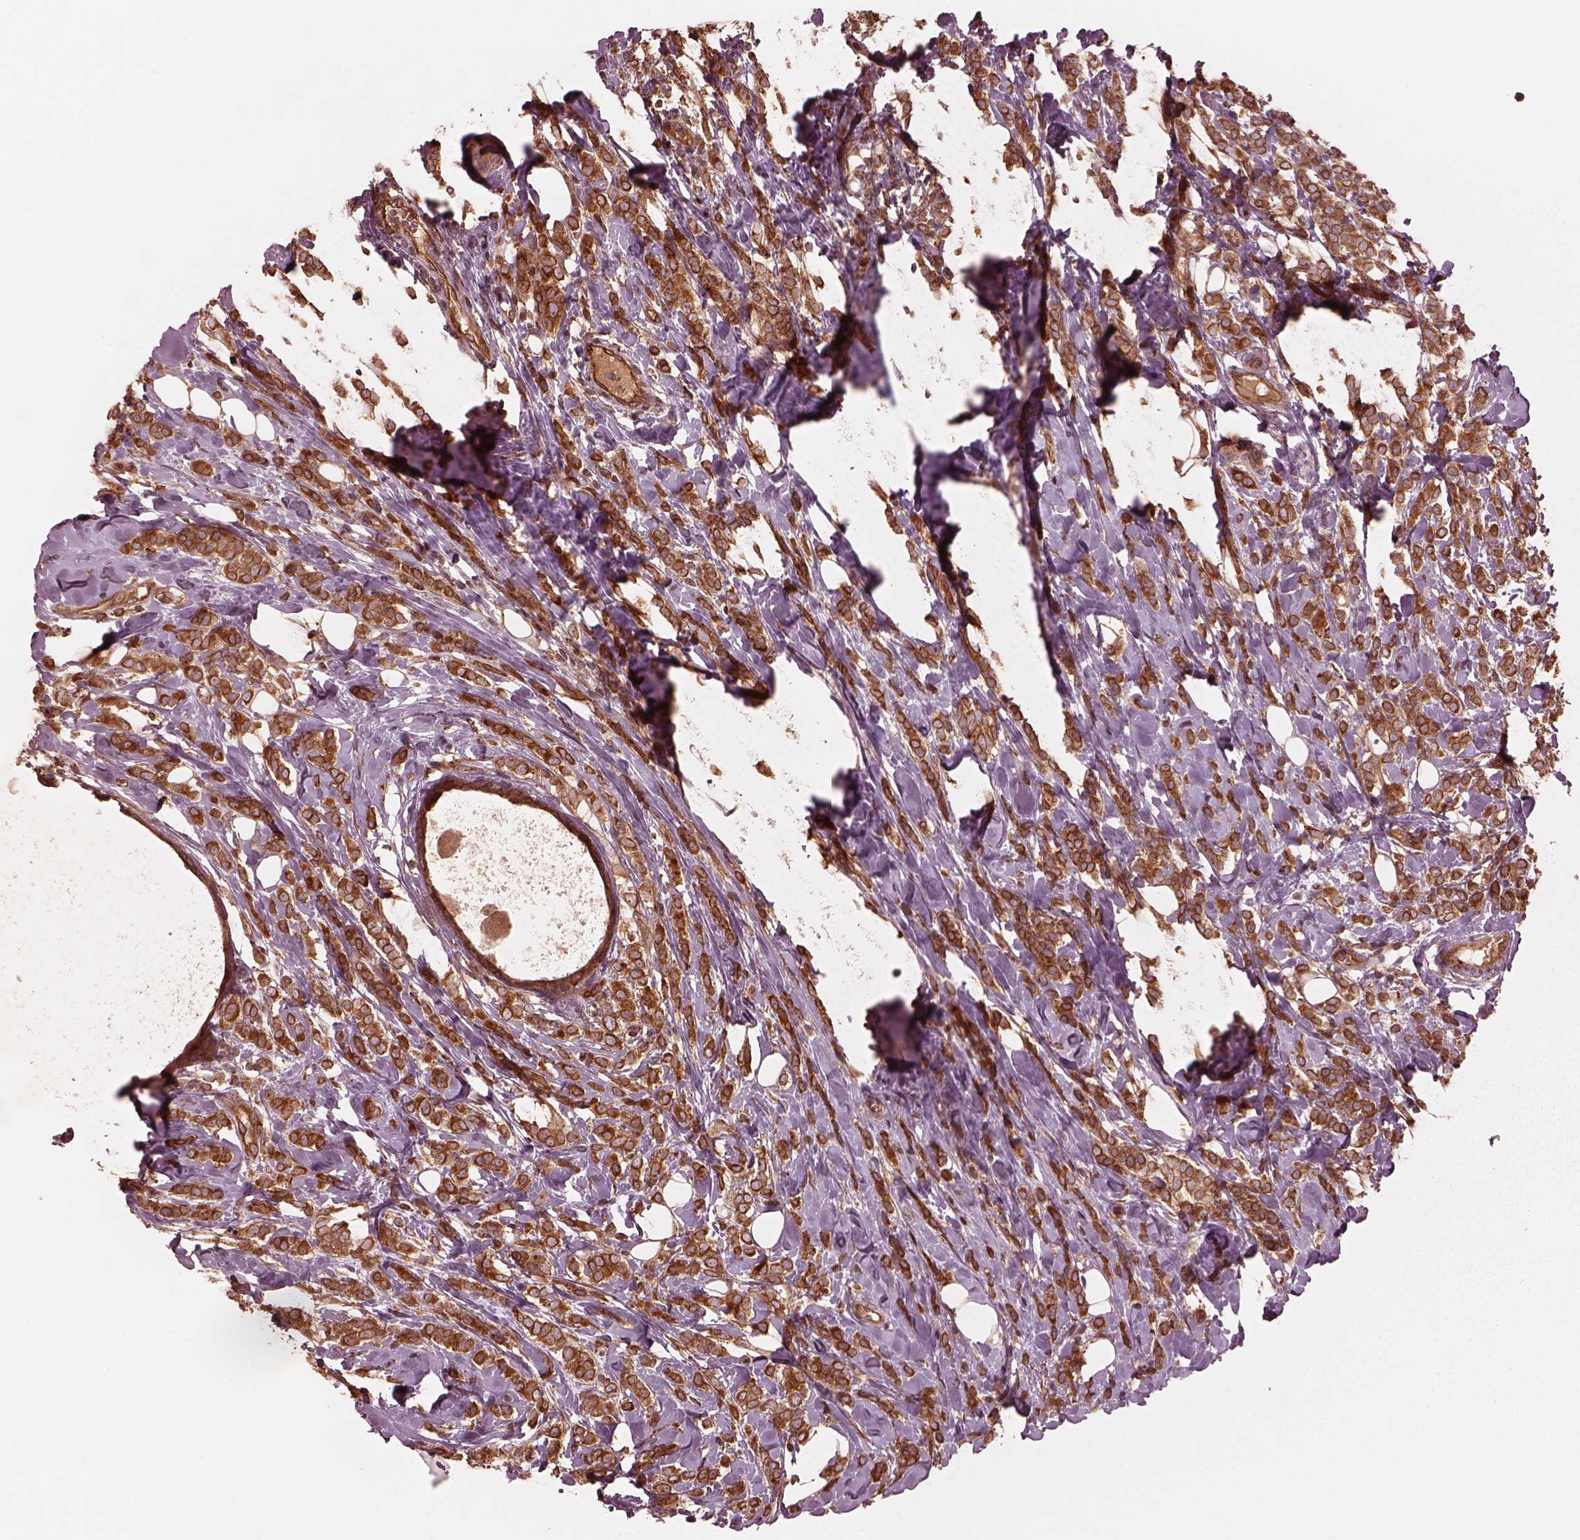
{"staining": {"intensity": "strong", "quantity": ">75%", "location": "cytoplasmic/membranous"}, "tissue": "breast cancer", "cell_type": "Tumor cells", "image_type": "cancer", "snomed": [{"axis": "morphology", "description": "Lobular carcinoma"}, {"axis": "topography", "description": "Breast"}], "caption": "An IHC histopathology image of neoplastic tissue is shown. Protein staining in brown highlights strong cytoplasmic/membranous positivity in lobular carcinoma (breast) within tumor cells.", "gene": "PIK3R2", "patient": {"sex": "female", "age": 49}}